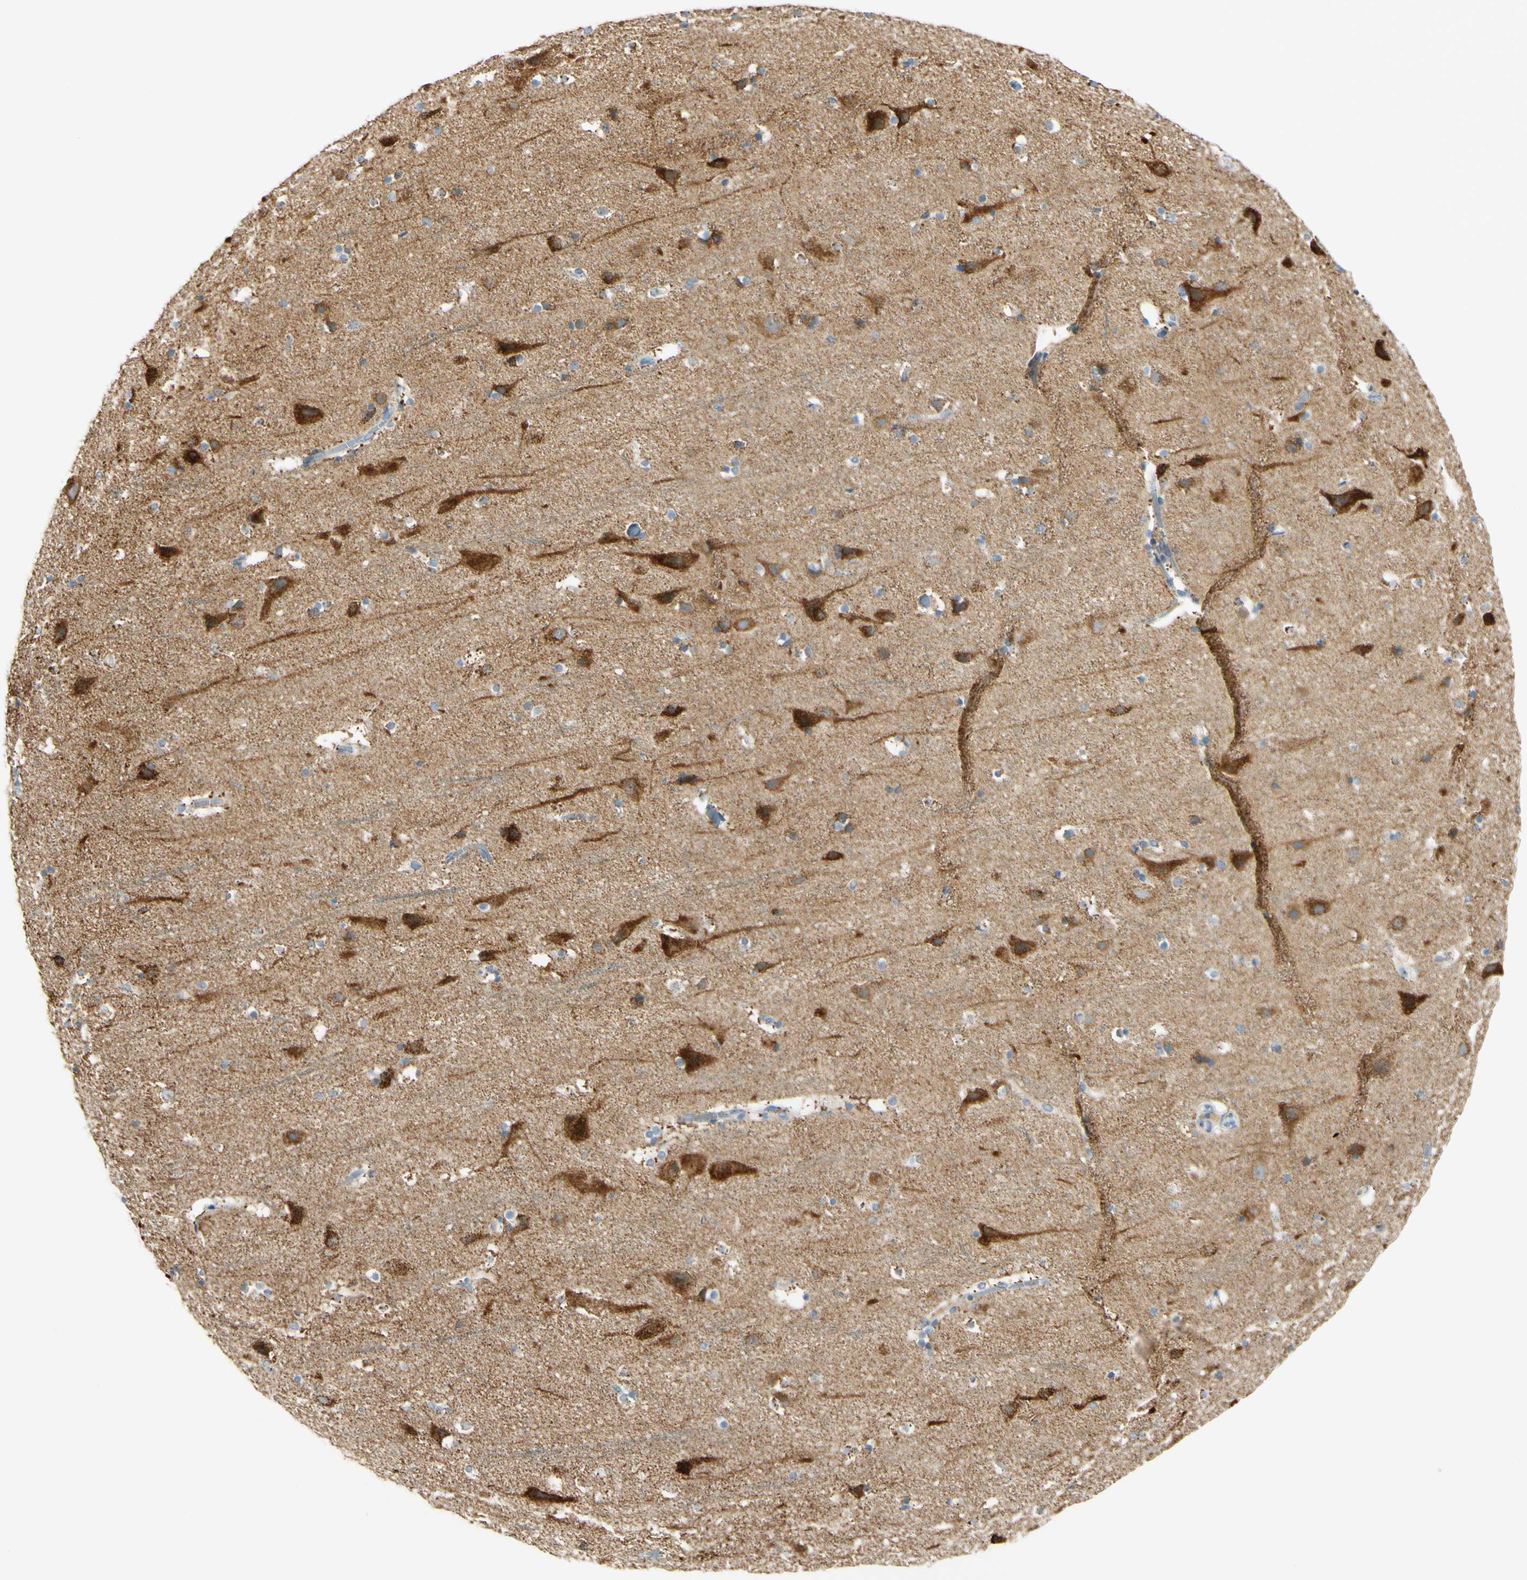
{"staining": {"intensity": "negative", "quantity": "none", "location": "none"}, "tissue": "cerebral cortex", "cell_type": "Endothelial cells", "image_type": "normal", "snomed": [{"axis": "morphology", "description": "Normal tissue, NOS"}, {"axis": "topography", "description": "Cerebral cortex"}], "caption": "Normal cerebral cortex was stained to show a protein in brown. There is no significant staining in endothelial cells.", "gene": "GALNT5", "patient": {"sex": "male", "age": 45}}